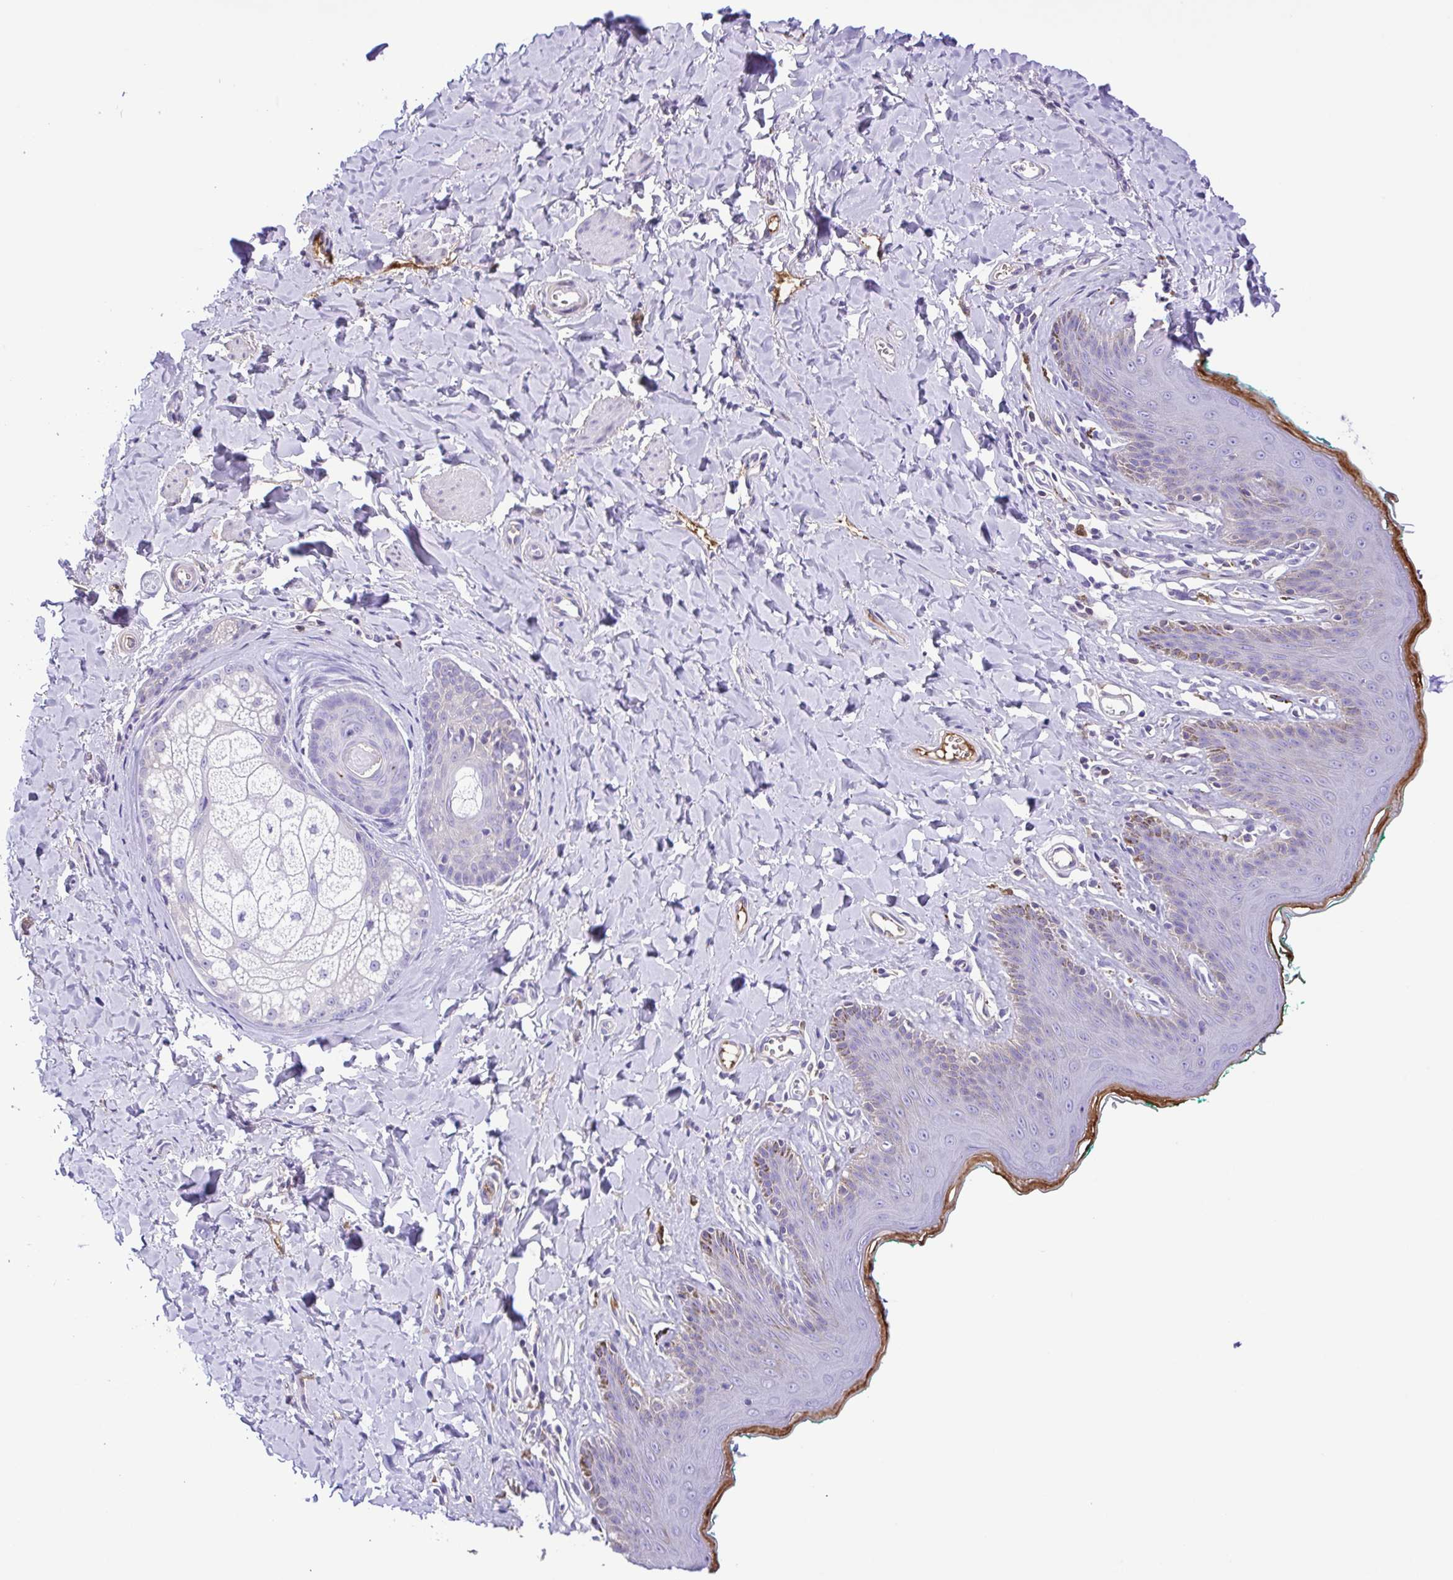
{"staining": {"intensity": "weak", "quantity": "<25%", "location": "cytoplasmic/membranous"}, "tissue": "skin", "cell_type": "Epidermal cells", "image_type": "normal", "snomed": [{"axis": "morphology", "description": "Normal tissue, NOS"}, {"axis": "topography", "description": "Vulva"}, {"axis": "topography", "description": "Peripheral nerve tissue"}], "caption": "A high-resolution image shows immunohistochemistry staining of normal skin, which displays no significant staining in epidermal cells.", "gene": "IGFL1", "patient": {"sex": "female", "age": 66}}